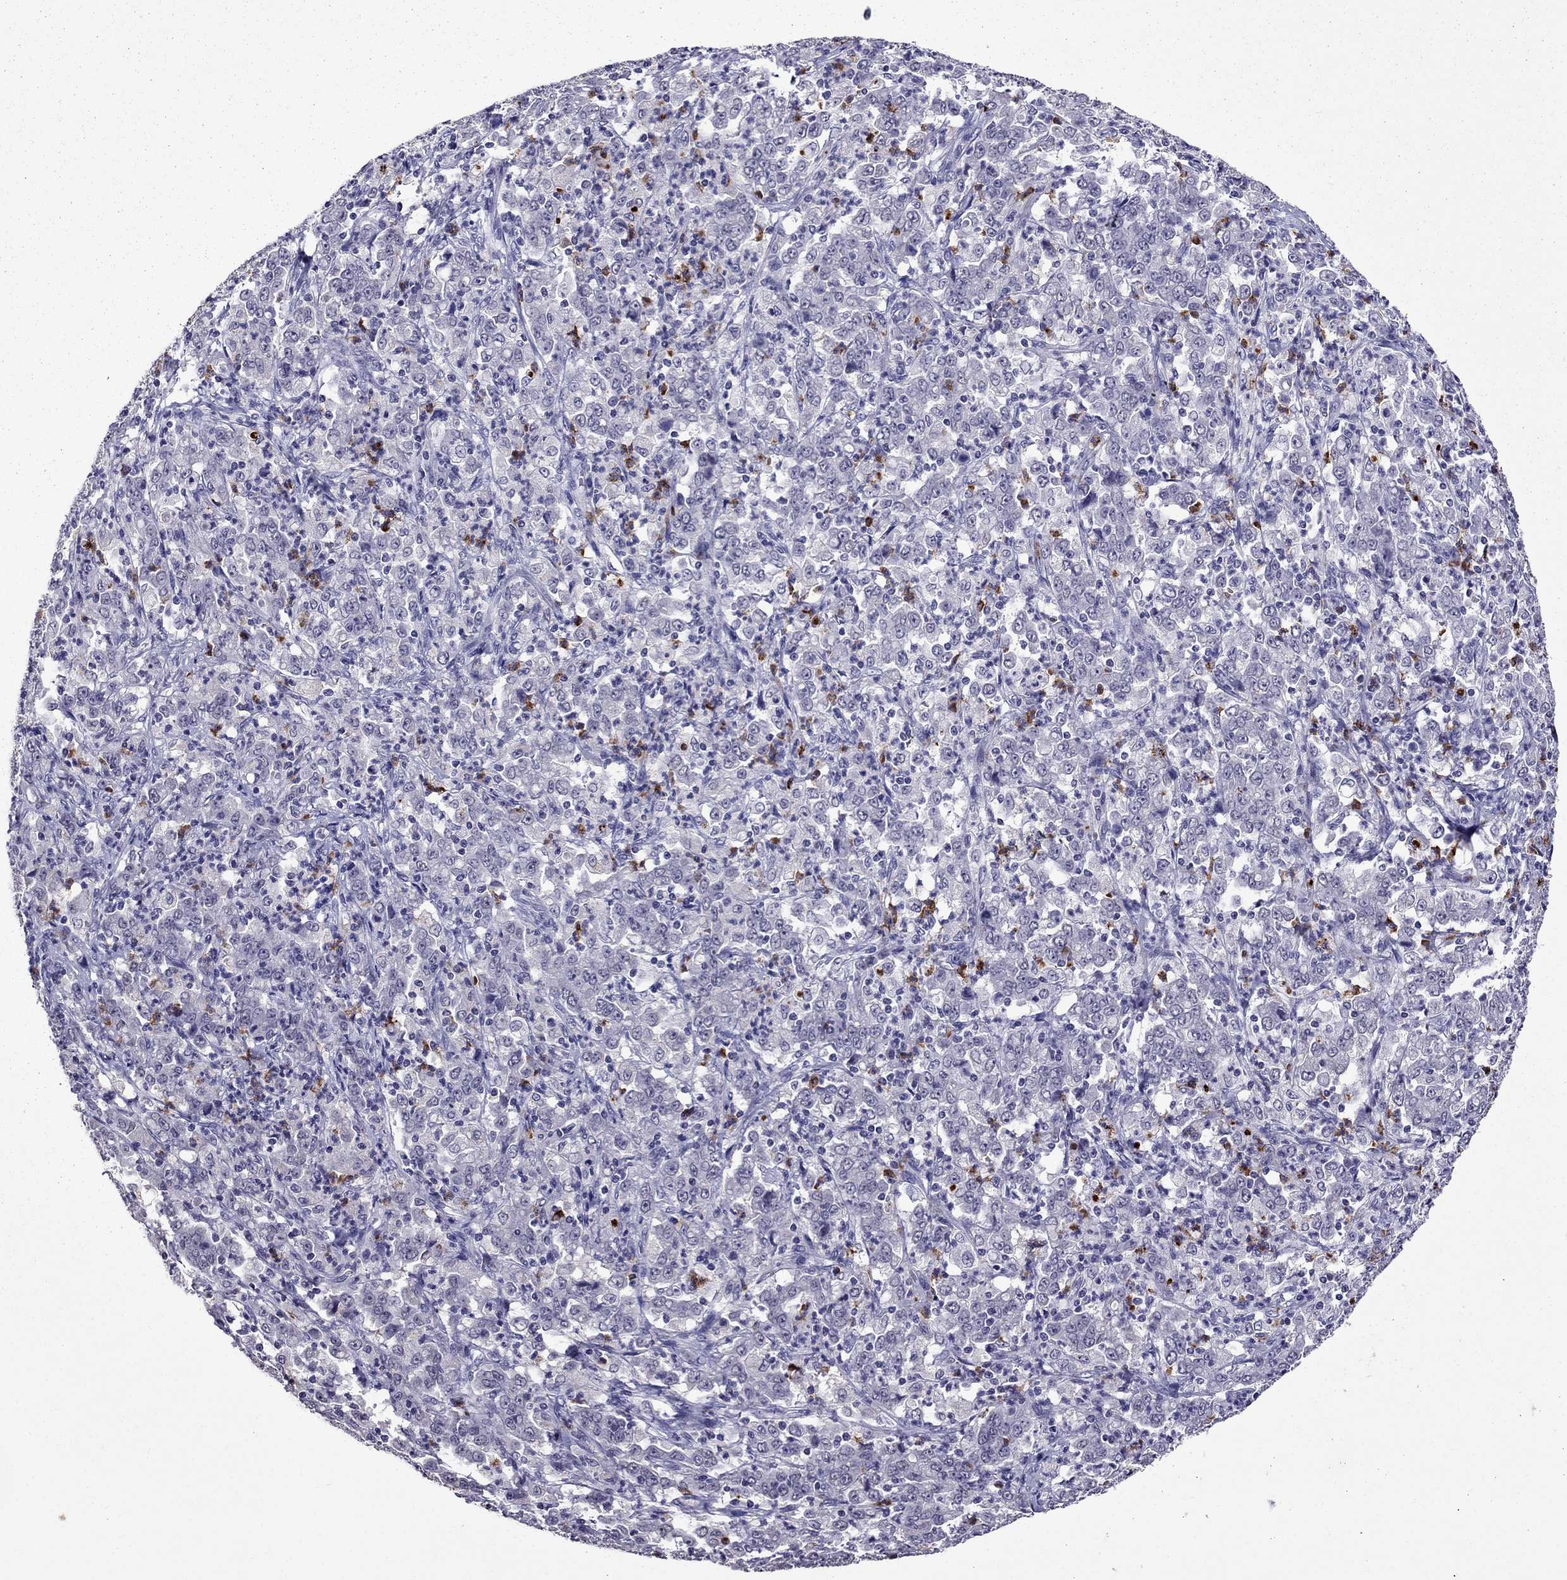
{"staining": {"intensity": "negative", "quantity": "none", "location": "none"}, "tissue": "stomach cancer", "cell_type": "Tumor cells", "image_type": "cancer", "snomed": [{"axis": "morphology", "description": "Adenocarcinoma, NOS"}, {"axis": "topography", "description": "Stomach, lower"}], "caption": "DAB (3,3'-diaminobenzidine) immunohistochemical staining of stomach cancer demonstrates no significant staining in tumor cells.", "gene": "OLFM4", "patient": {"sex": "female", "age": 71}}